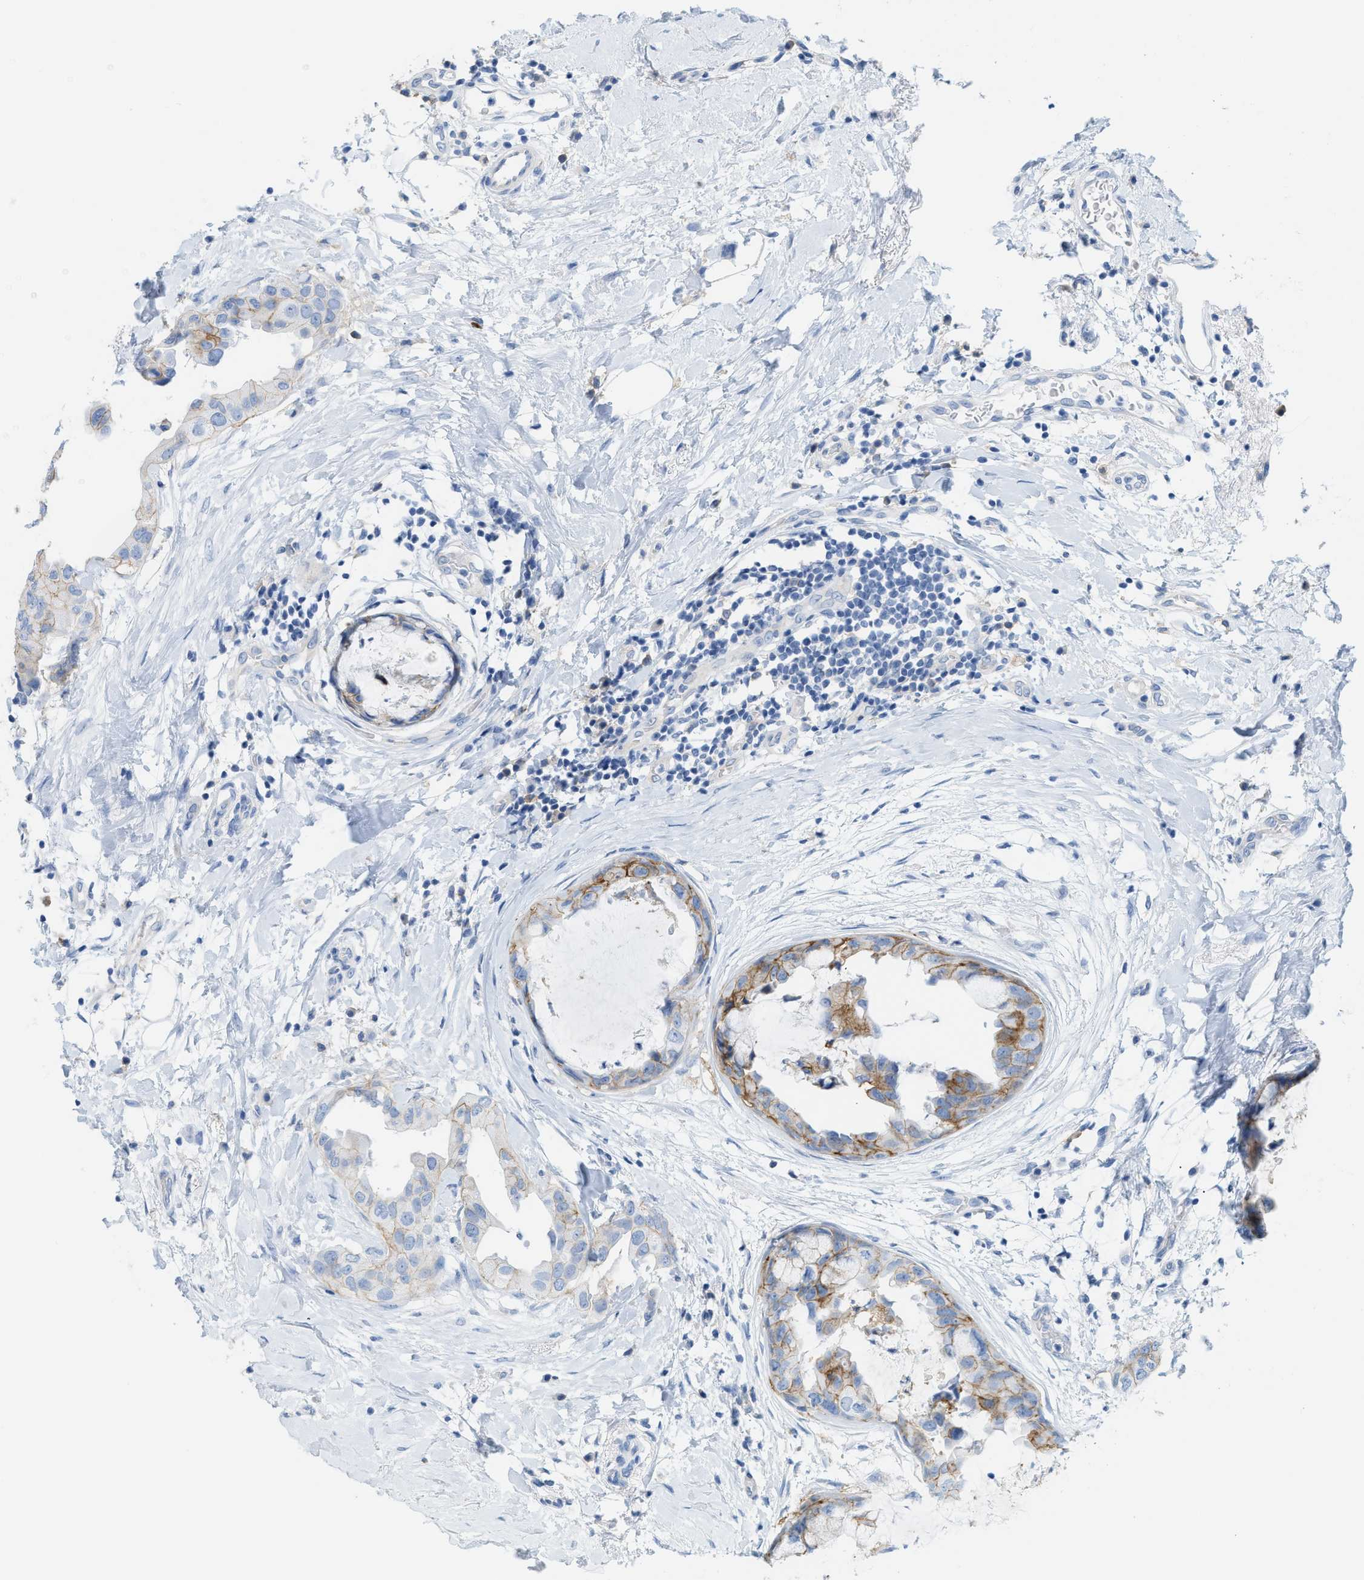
{"staining": {"intensity": "moderate", "quantity": "<25%", "location": "cytoplasmic/membranous"}, "tissue": "breast cancer", "cell_type": "Tumor cells", "image_type": "cancer", "snomed": [{"axis": "morphology", "description": "Duct carcinoma"}, {"axis": "topography", "description": "Breast"}], "caption": "DAB immunohistochemical staining of human breast cancer (intraductal carcinoma) demonstrates moderate cytoplasmic/membranous protein positivity in about <25% of tumor cells.", "gene": "SLC3A2", "patient": {"sex": "female", "age": 40}}